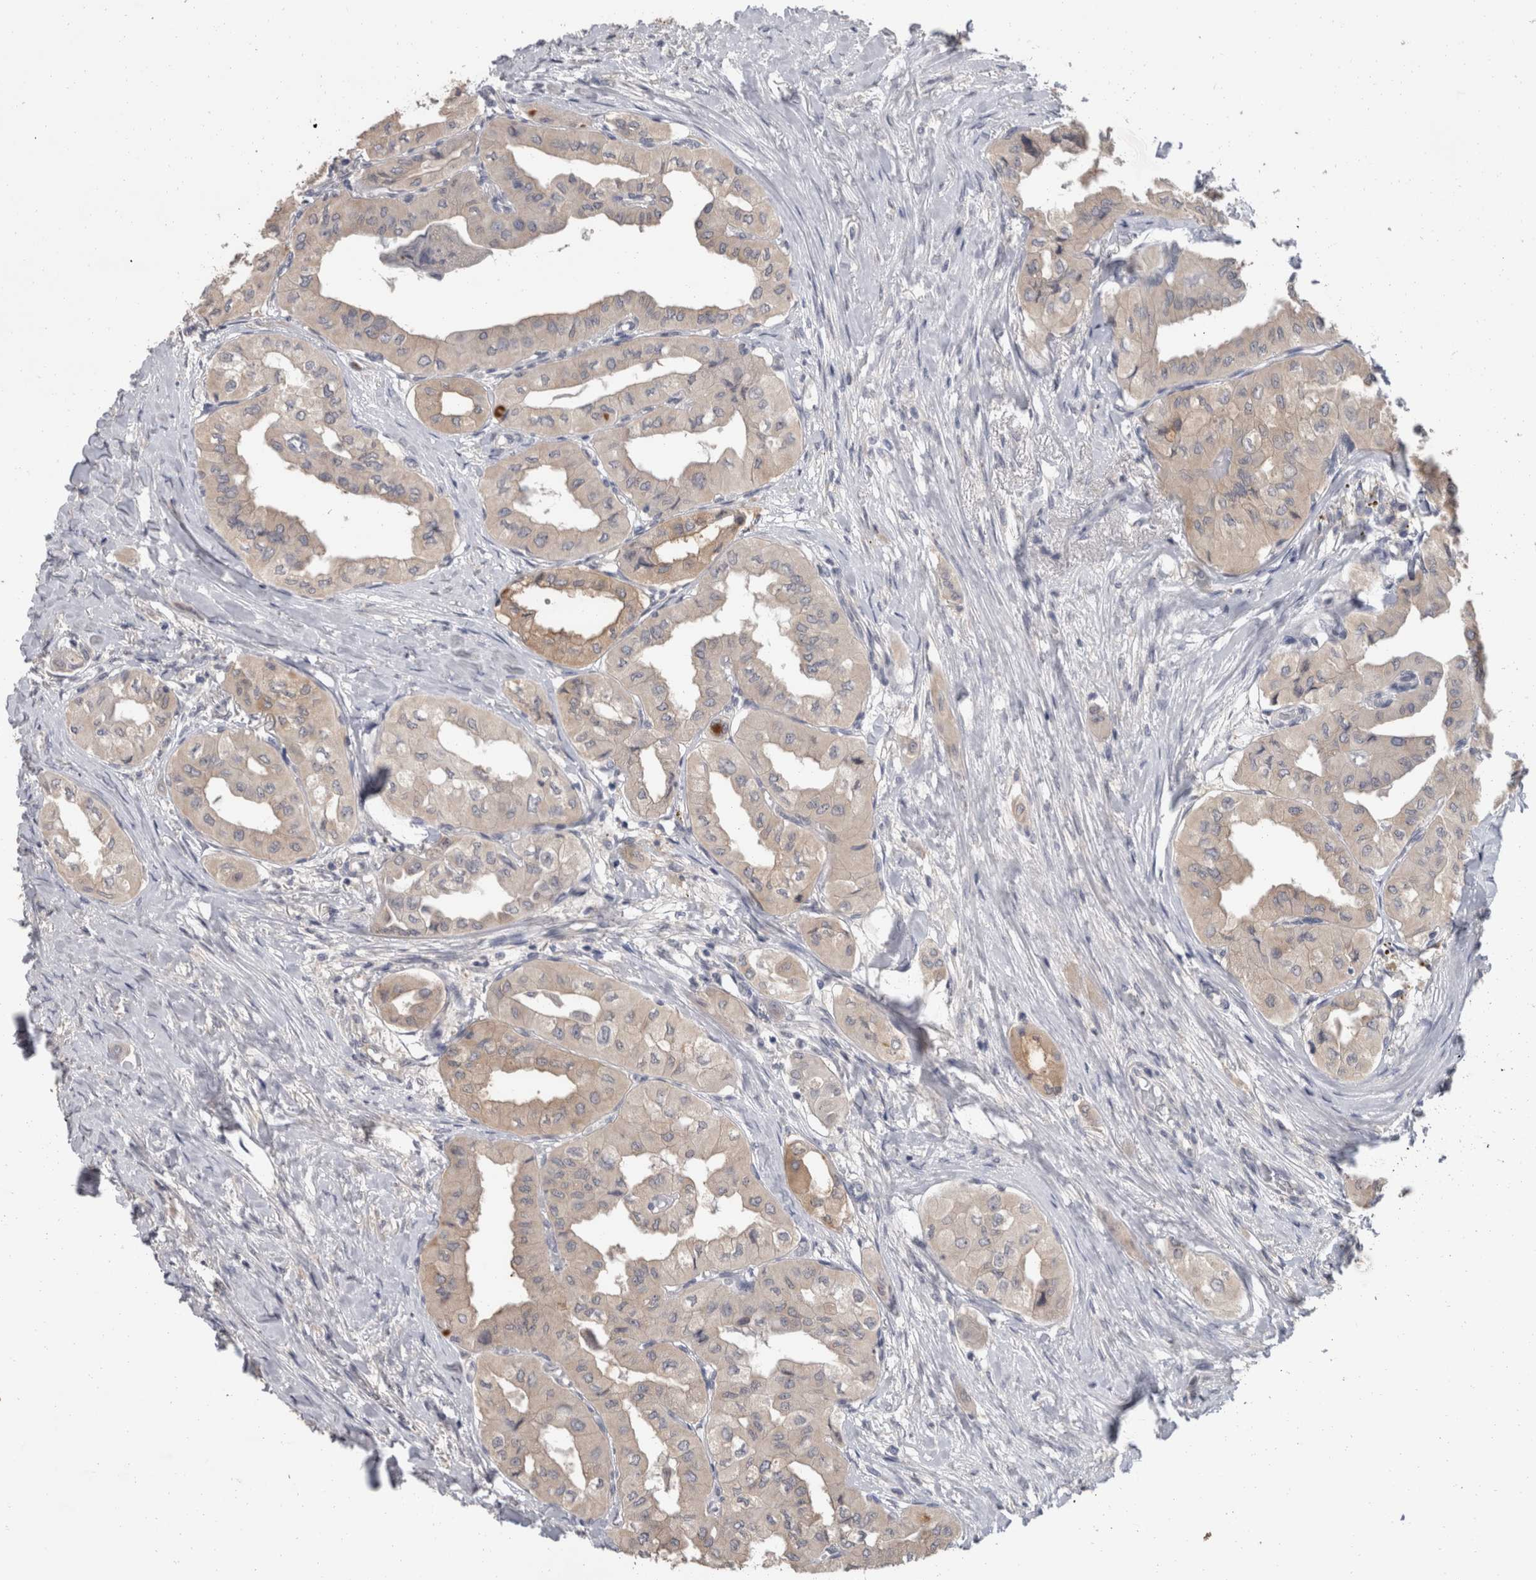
{"staining": {"intensity": "weak", "quantity": "<25%", "location": "cytoplasmic/membranous"}, "tissue": "thyroid cancer", "cell_type": "Tumor cells", "image_type": "cancer", "snomed": [{"axis": "morphology", "description": "Papillary adenocarcinoma, NOS"}, {"axis": "topography", "description": "Thyroid gland"}], "caption": "Tumor cells are negative for brown protein staining in thyroid cancer (papillary adenocarcinoma).", "gene": "FHOD3", "patient": {"sex": "female", "age": 59}}